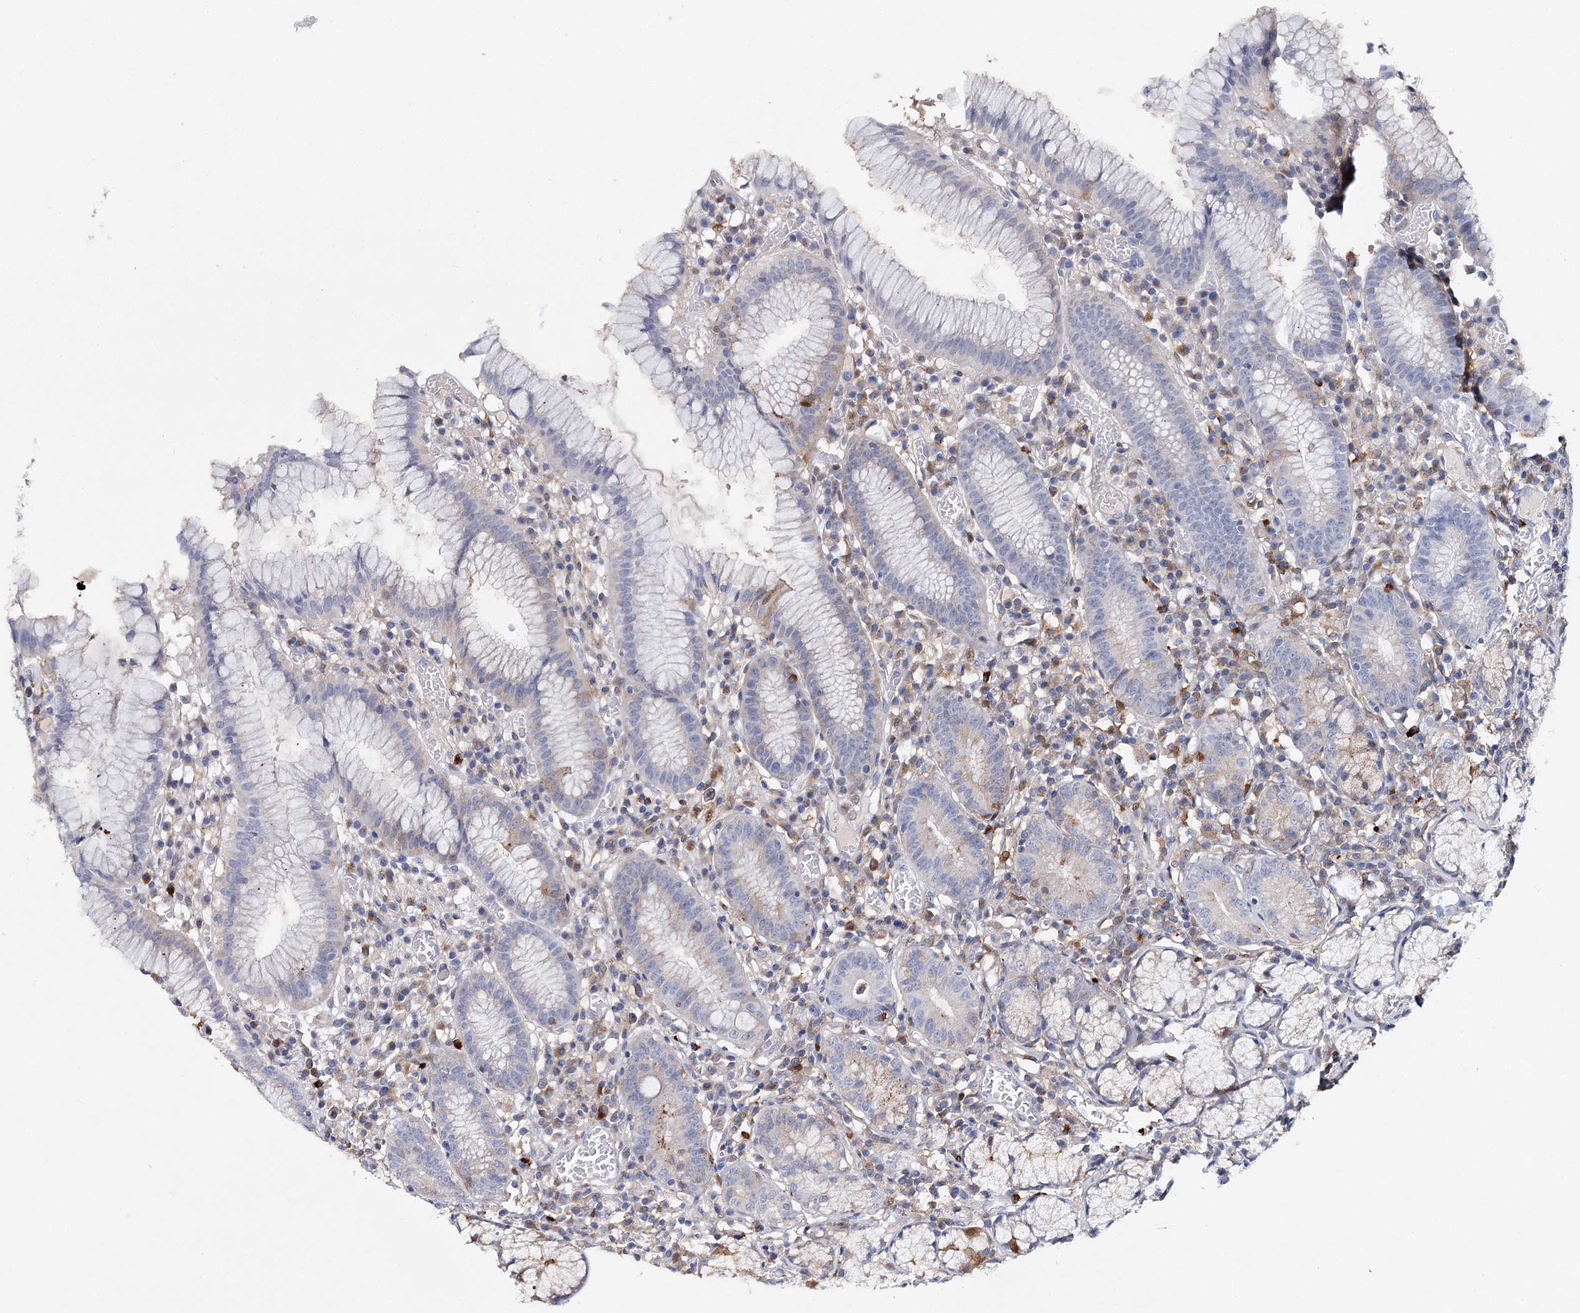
{"staining": {"intensity": "moderate", "quantity": "<25%", "location": "cytoplasmic/membranous"}, "tissue": "stomach", "cell_type": "Glandular cells", "image_type": "normal", "snomed": [{"axis": "morphology", "description": "Normal tissue, NOS"}, {"axis": "topography", "description": "Stomach"}], "caption": "Stomach stained with DAB (3,3'-diaminobenzidine) IHC exhibits low levels of moderate cytoplasmic/membranous expression in approximately <25% of glandular cells. The staining was performed using DAB (3,3'-diaminobenzidine), with brown indicating positive protein expression. Nuclei are stained blue with hematoxylin.", "gene": "CFAP46", "patient": {"sex": "male", "age": 55}}